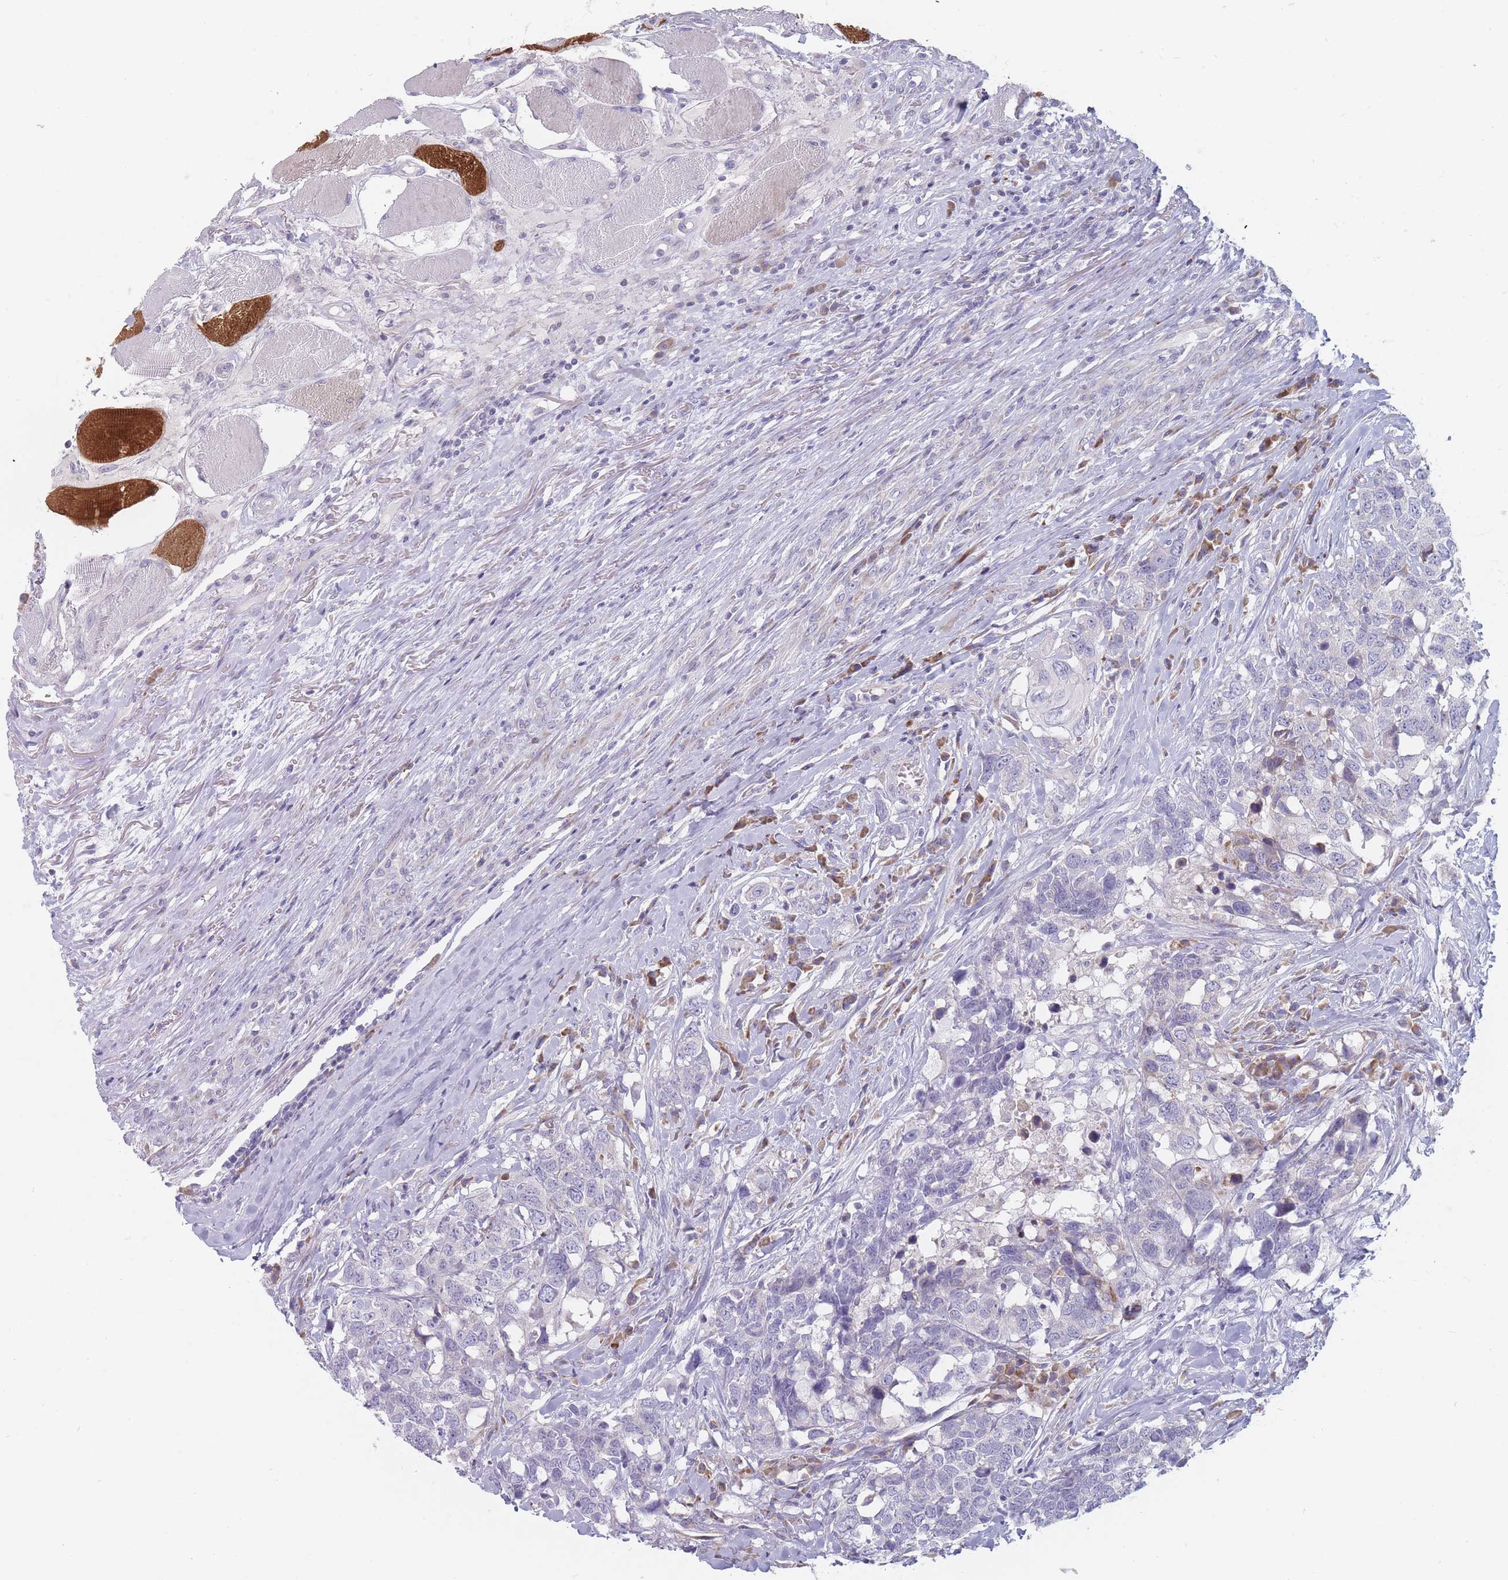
{"staining": {"intensity": "negative", "quantity": "none", "location": "none"}, "tissue": "head and neck cancer", "cell_type": "Tumor cells", "image_type": "cancer", "snomed": [{"axis": "morphology", "description": "Squamous cell carcinoma, NOS"}, {"axis": "topography", "description": "Head-Neck"}], "caption": "Tumor cells are negative for protein expression in human squamous cell carcinoma (head and neck).", "gene": "SPATS1", "patient": {"sex": "male", "age": 66}}